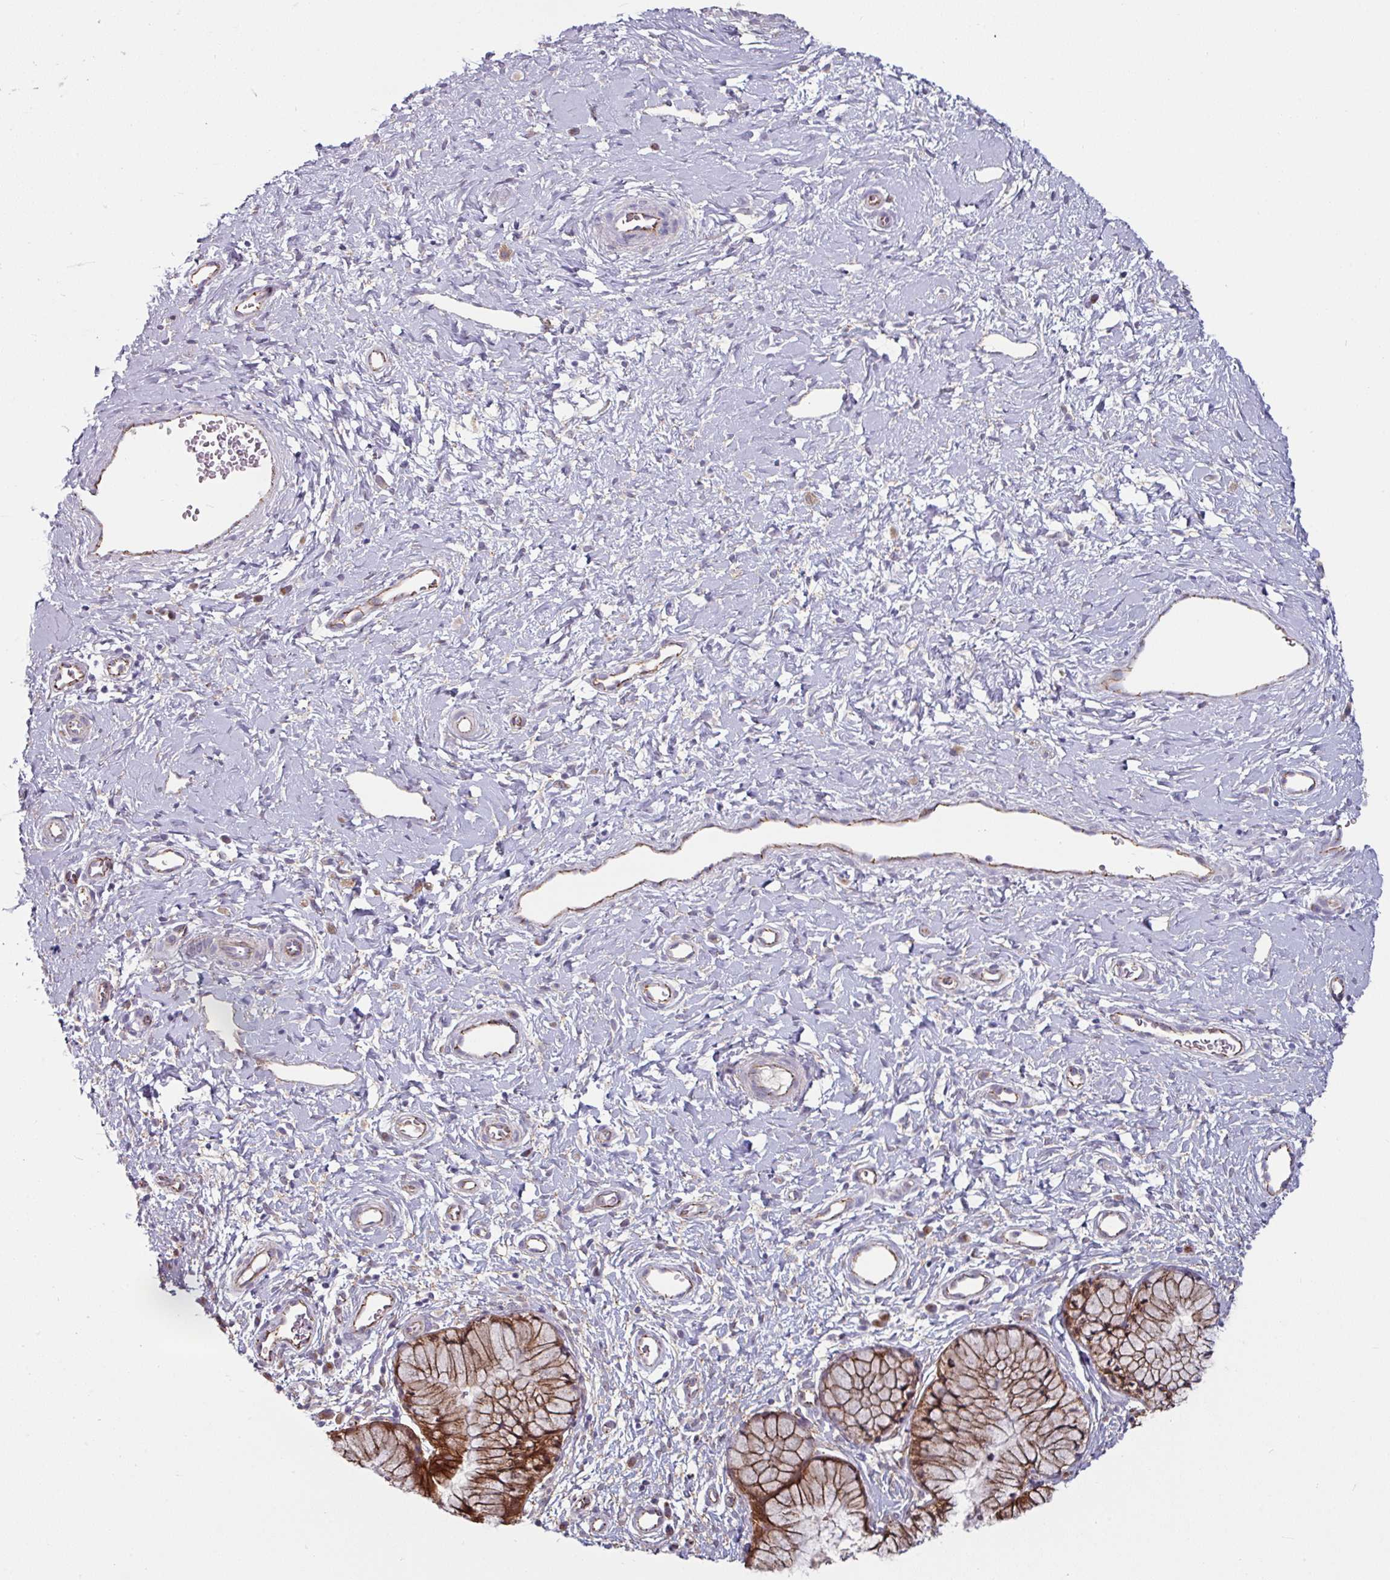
{"staining": {"intensity": "moderate", "quantity": ">75%", "location": "cytoplasmic/membranous"}, "tissue": "cervix", "cell_type": "Glandular cells", "image_type": "normal", "snomed": [{"axis": "morphology", "description": "Normal tissue, NOS"}, {"axis": "topography", "description": "Cervix"}], "caption": "Moderate cytoplasmic/membranous expression is seen in approximately >75% of glandular cells in normal cervix. Using DAB (brown) and hematoxylin (blue) stains, captured at high magnification using brightfield microscopy.", "gene": "JUP", "patient": {"sex": "female", "age": 36}}